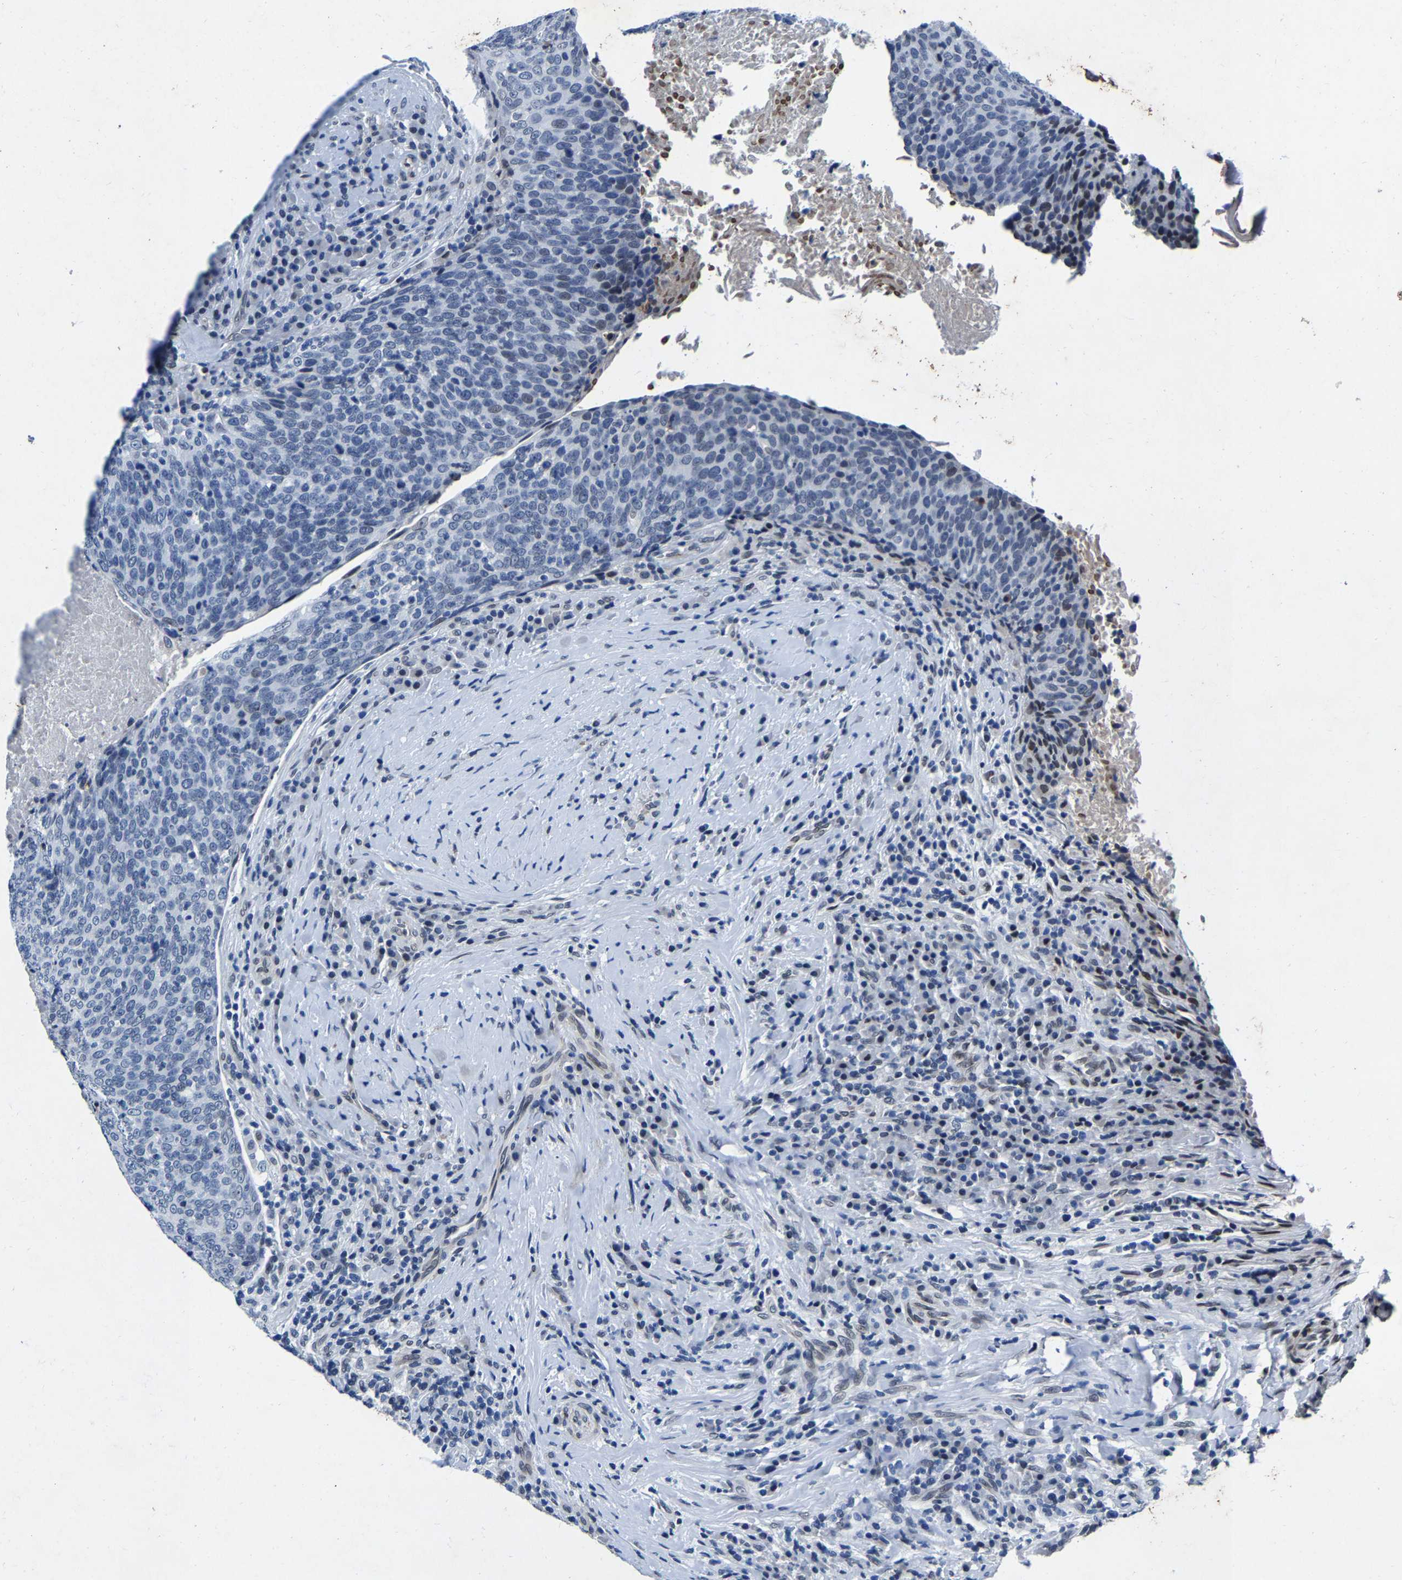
{"staining": {"intensity": "weak", "quantity": "<25%", "location": "nuclear"}, "tissue": "head and neck cancer", "cell_type": "Tumor cells", "image_type": "cancer", "snomed": [{"axis": "morphology", "description": "Squamous cell carcinoma, NOS"}, {"axis": "morphology", "description": "Squamous cell carcinoma, metastatic, NOS"}, {"axis": "topography", "description": "Lymph node"}, {"axis": "topography", "description": "Head-Neck"}], "caption": "Histopathology image shows no protein positivity in tumor cells of metastatic squamous cell carcinoma (head and neck) tissue. (Immunohistochemistry, brightfield microscopy, high magnification).", "gene": "UBN2", "patient": {"sex": "male", "age": 62}}